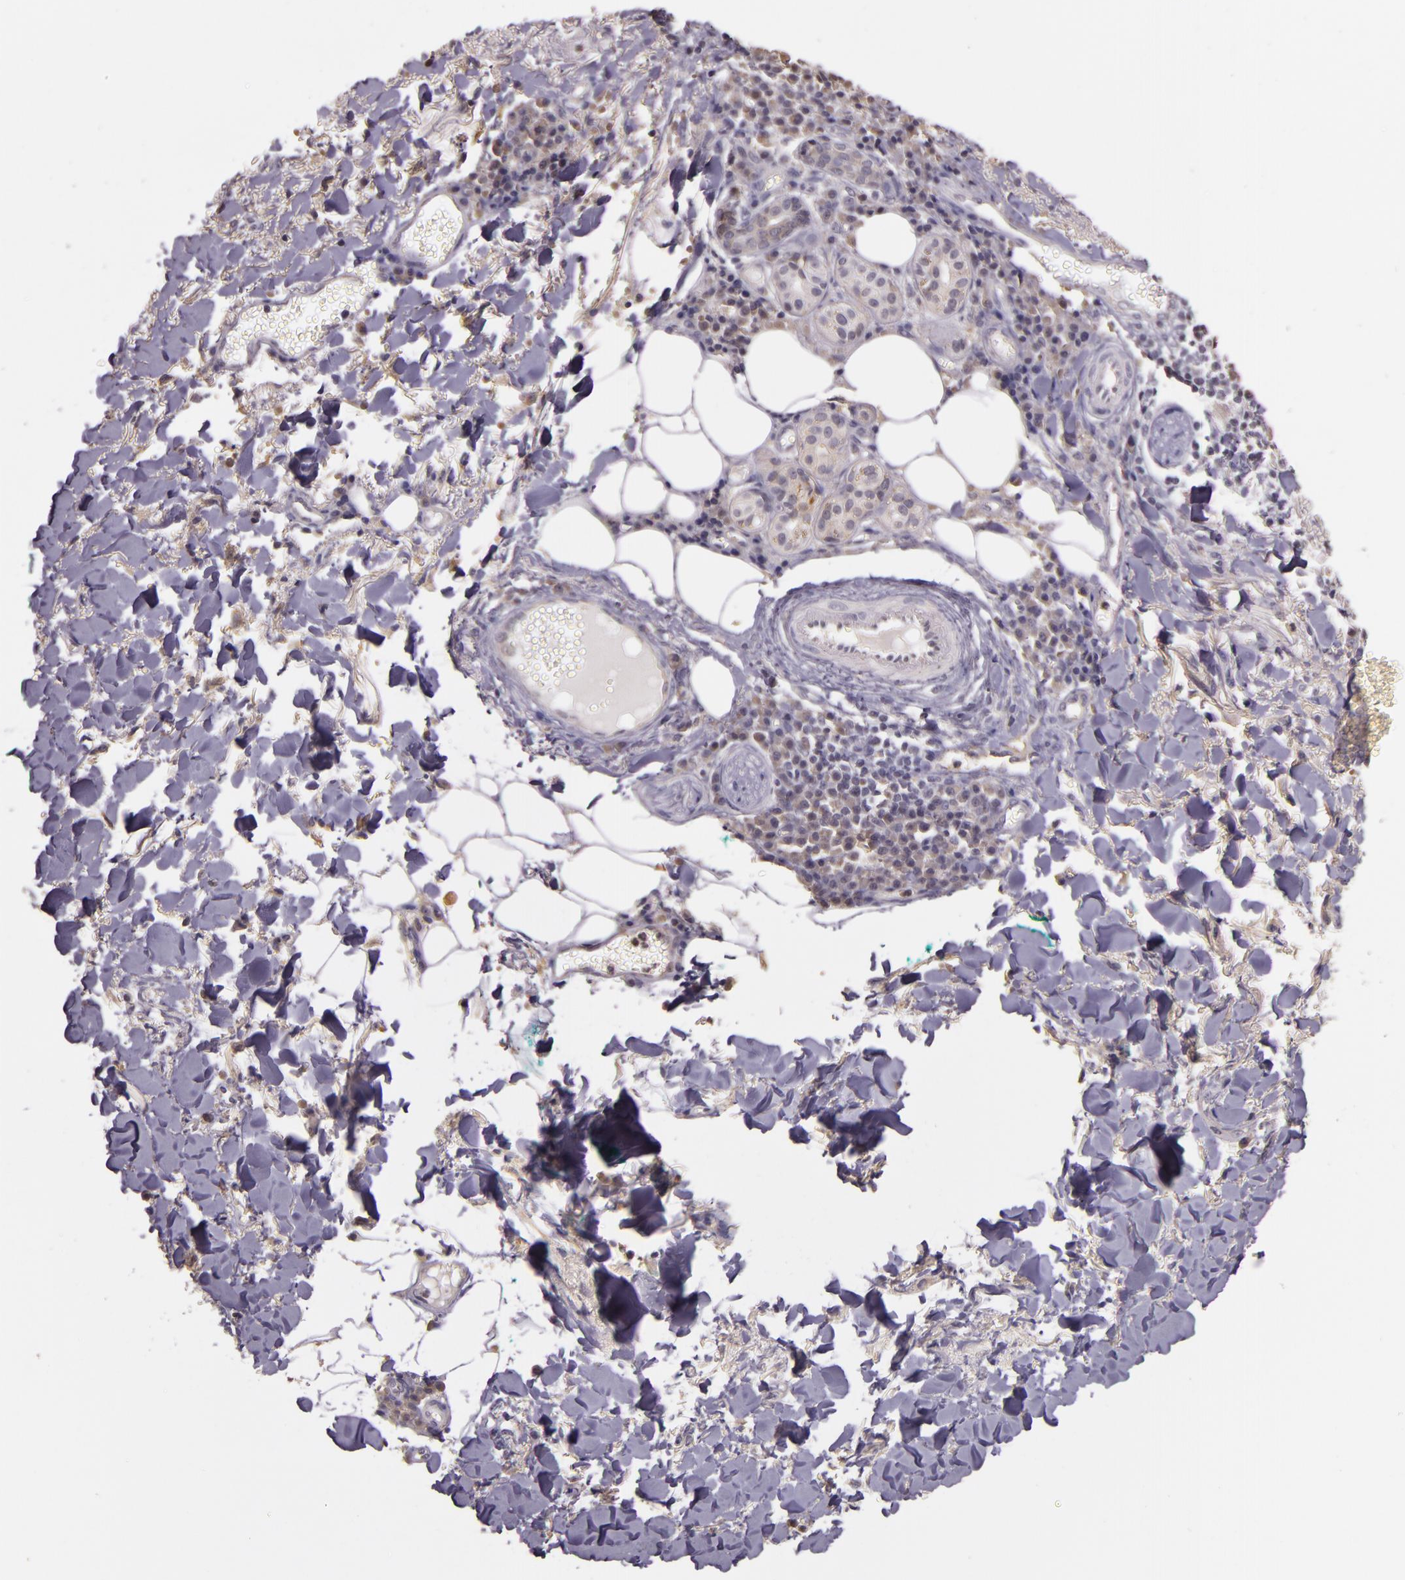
{"staining": {"intensity": "weak", "quantity": "25%-75%", "location": "cytoplasmic/membranous"}, "tissue": "skin cancer", "cell_type": "Tumor cells", "image_type": "cancer", "snomed": [{"axis": "morphology", "description": "Basal cell carcinoma"}, {"axis": "topography", "description": "Skin"}], "caption": "Immunohistochemical staining of basal cell carcinoma (skin) reveals weak cytoplasmic/membranous protein positivity in approximately 25%-75% of tumor cells.", "gene": "ARMH4", "patient": {"sex": "female", "age": 89}}